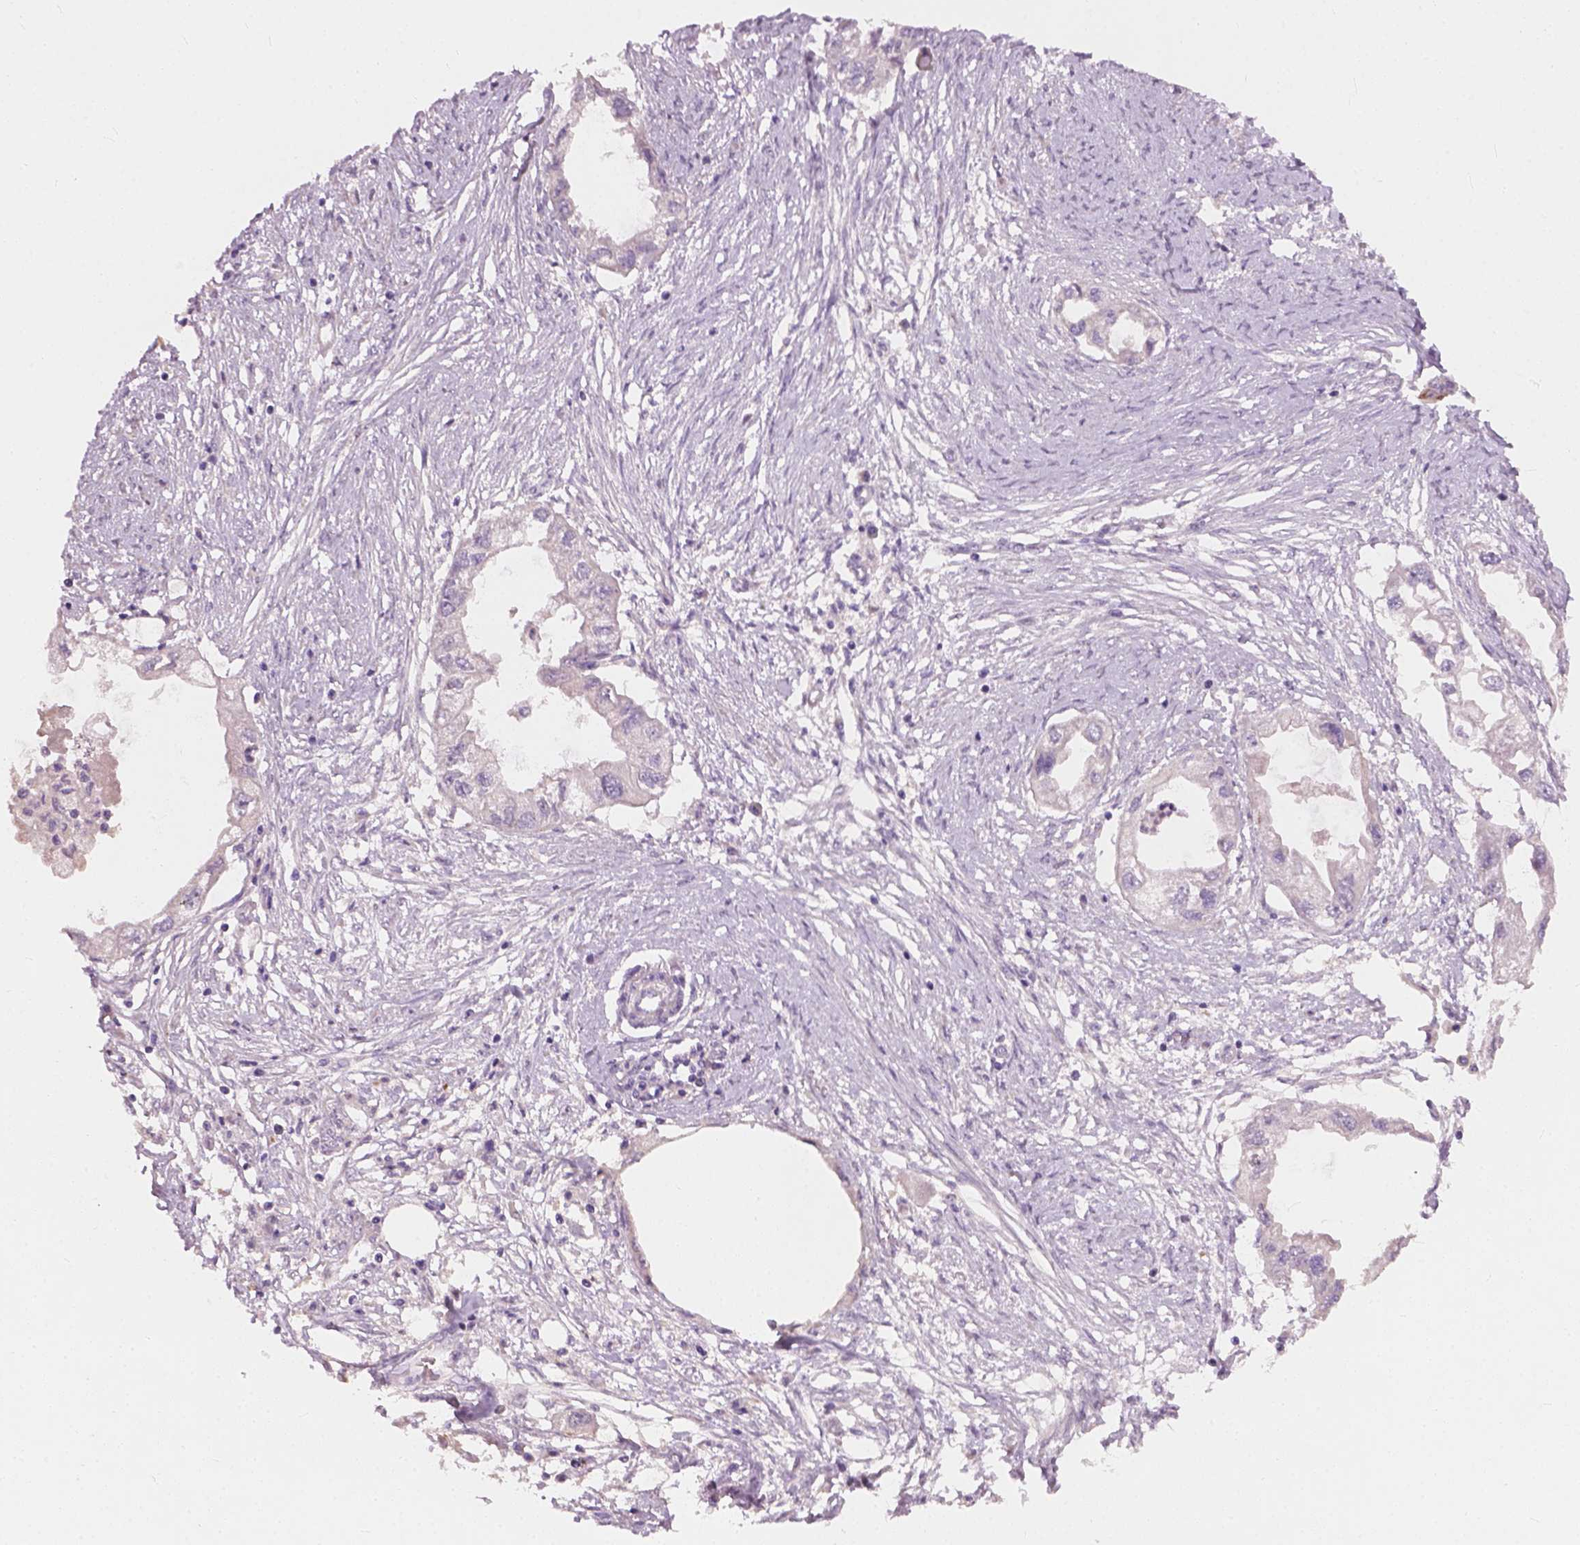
{"staining": {"intensity": "negative", "quantity": "none", "location": "none"}, "tissue": "endometrial cancer", "cell_type": "Tumor cells", "image_type": "cancer", "snomed": [{"axis": "morphology", "description": "Adenocarcinoma, NOS"}, {"axis": "morphology", "description": "Adenocarcinoma, metastatic, NOS"}, {"axis": "topography", "description": "Adipose tissue"}, {"axis": "topography", "description": "Endometrium"}], "caption": "This photomicrograph is of endometrial cancer (metastatic adenocarcinoma) stained with IHC to label a protein in brown with the nuclei are counter-stained blue. There is no staining in tumor cells.", "gene": "KRT17", "patient": {"sex": "female", "age": 67}}